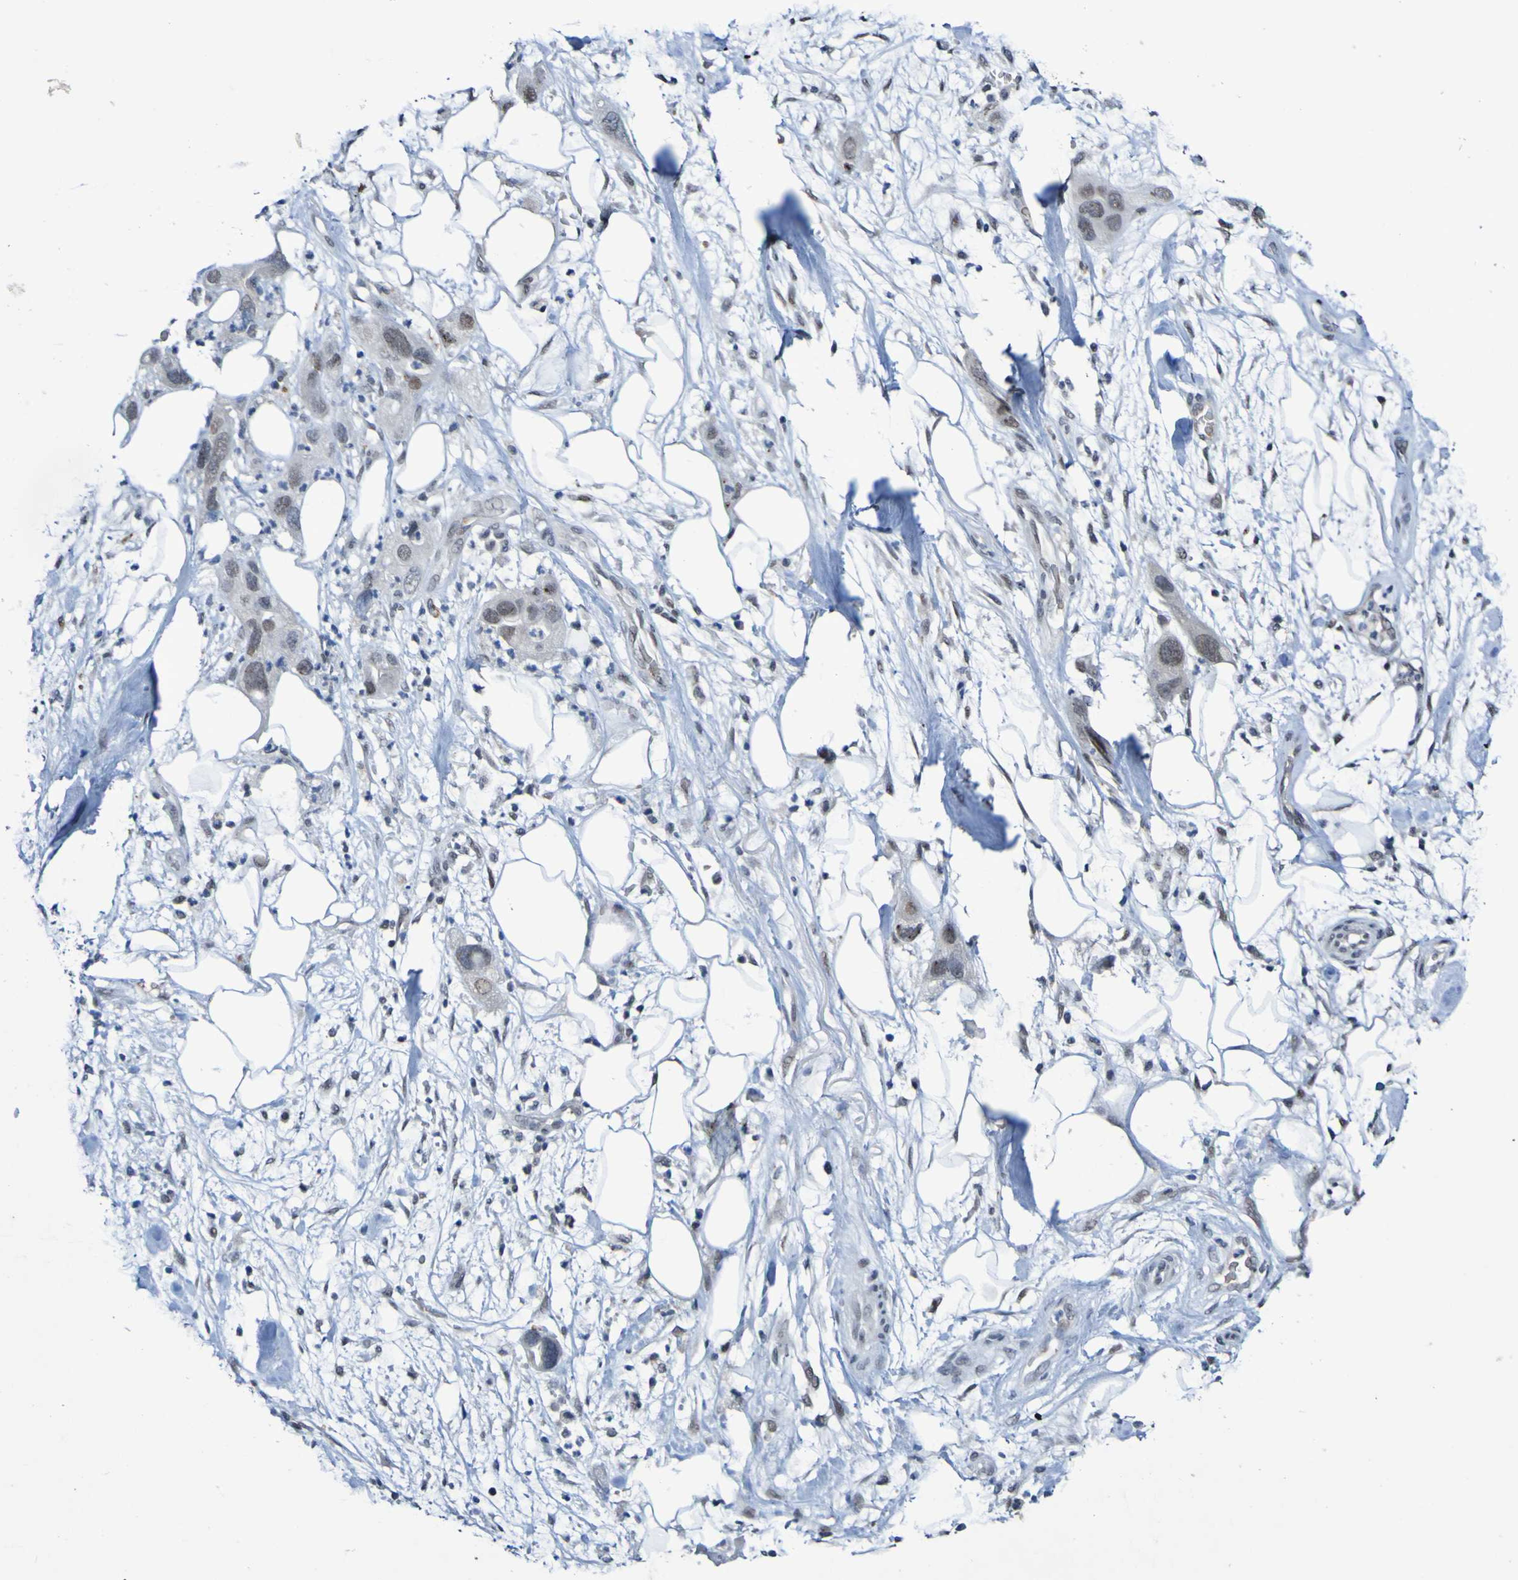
{"staining": {"intensity": "moderate", "quantity": "<25%", "location": "nuclear"}, "tissue": "pancreatic cancer", "cell_type": "Tumor cells", "image_type": "cancer", "snomed": [{"axis": "morphology", "description": "Adenocarcinoma, NOS"}, {"axis": "topography", "description": "Pancreas"}], "caption": "Moderate nuclear staining is appreciated in approximately <25% of tumor cells in pancreatic cancer.", "gene": "PCGF1", "patient": {"sex": "female", "age": 71}}